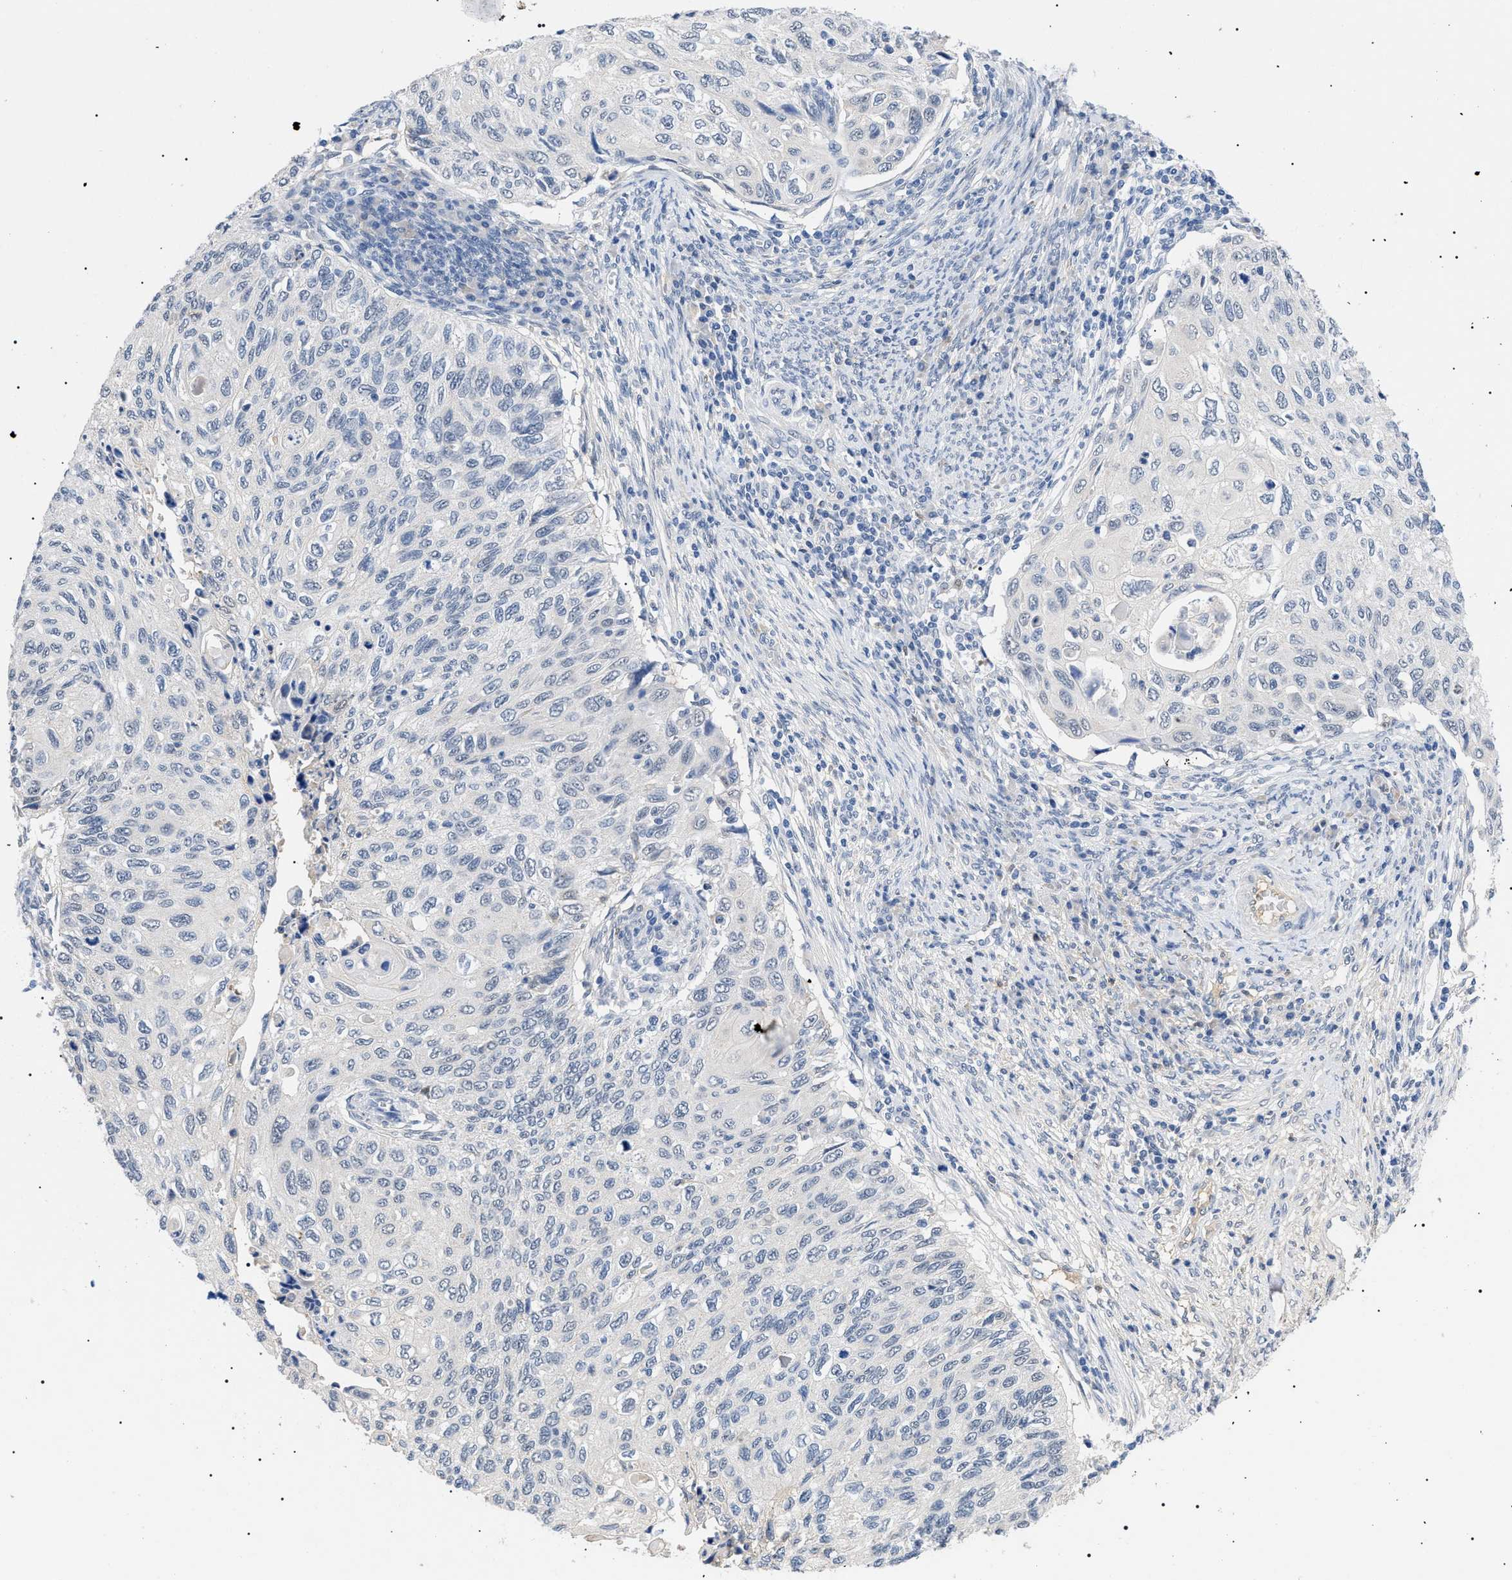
{"staining": {"intensity": "negative", "quantity": "none", "location": "none"}, "tissue": "cervical cancer", "cell_type": "Tumor cells", "image_type": "cancer", "snomed": [{"axis": "morphology", "description": "Squamous cell carcinoma, NOS"}, {"axis": "topography", "description": "Cervix"}], "caption": "There is no significant positivity in tumor cells of cervical squamous cell carcinoma. Brightfield microscopy of immunohistochemistry (IHC) stained with DAB (3,3'-diaminobenzidine) (brown) and hematoxylin (blue), captured at high magnification.", "gene": "PRRT2", "patient": {"sex": "female", "age": 70}}